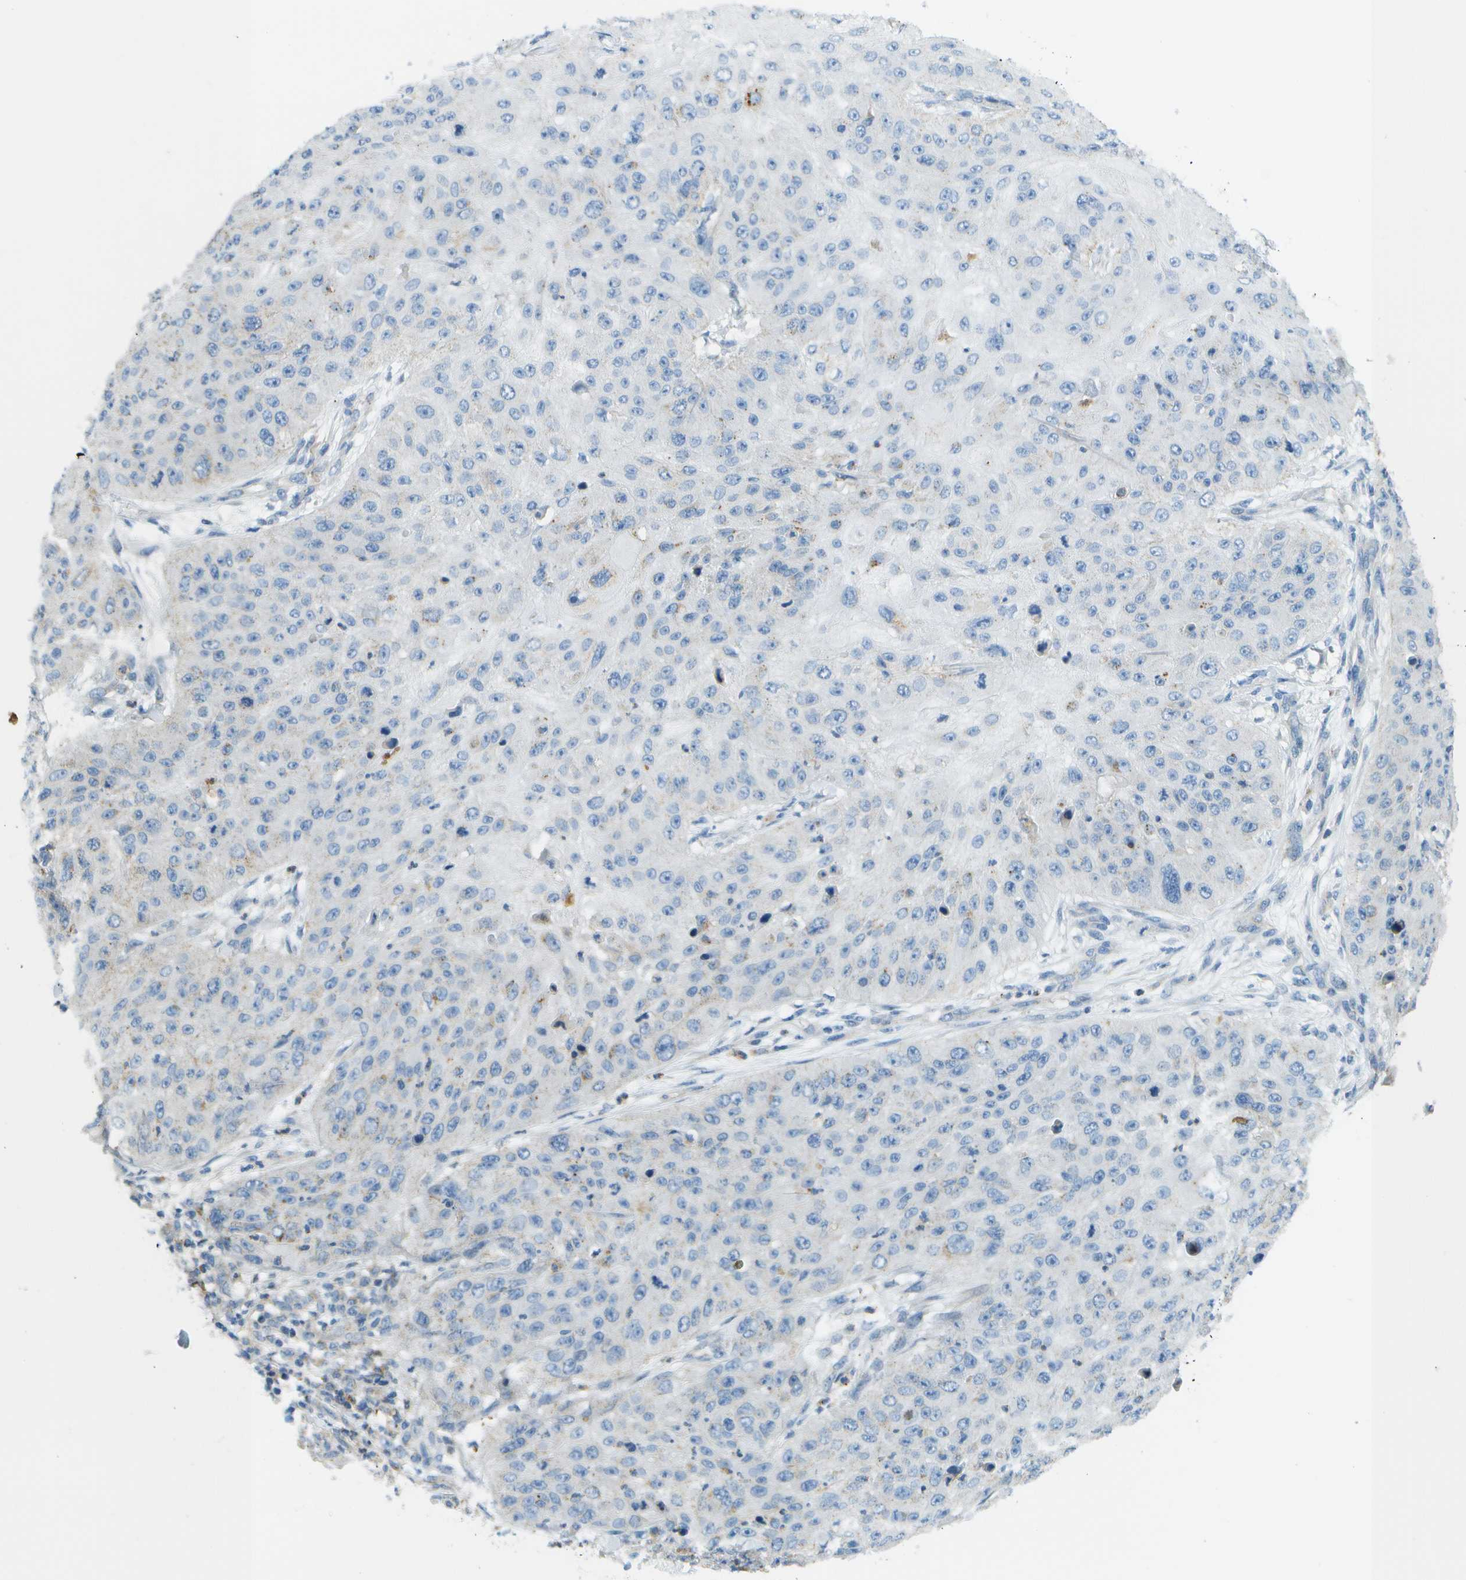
{"staining": {"intensity": "negative", "quantity": "none", "location": "none"}, "tissue": "skin cancer", "cell_type": "Tumor cells", "image_type": "cancer", "snomed": [{"axis": "morphology", "description": "Squamous cell carcinoma, NOS"}, {"axis": "topography", "description": "Skin"}], "caption": "Human skin cancer (squamous cell carcinoma) stained for a protein using immunohistochemistry (IHC) shows no staining in tumor cells.", "gene": "MYH11", "patient": {"sex": "female", "age": 80}}